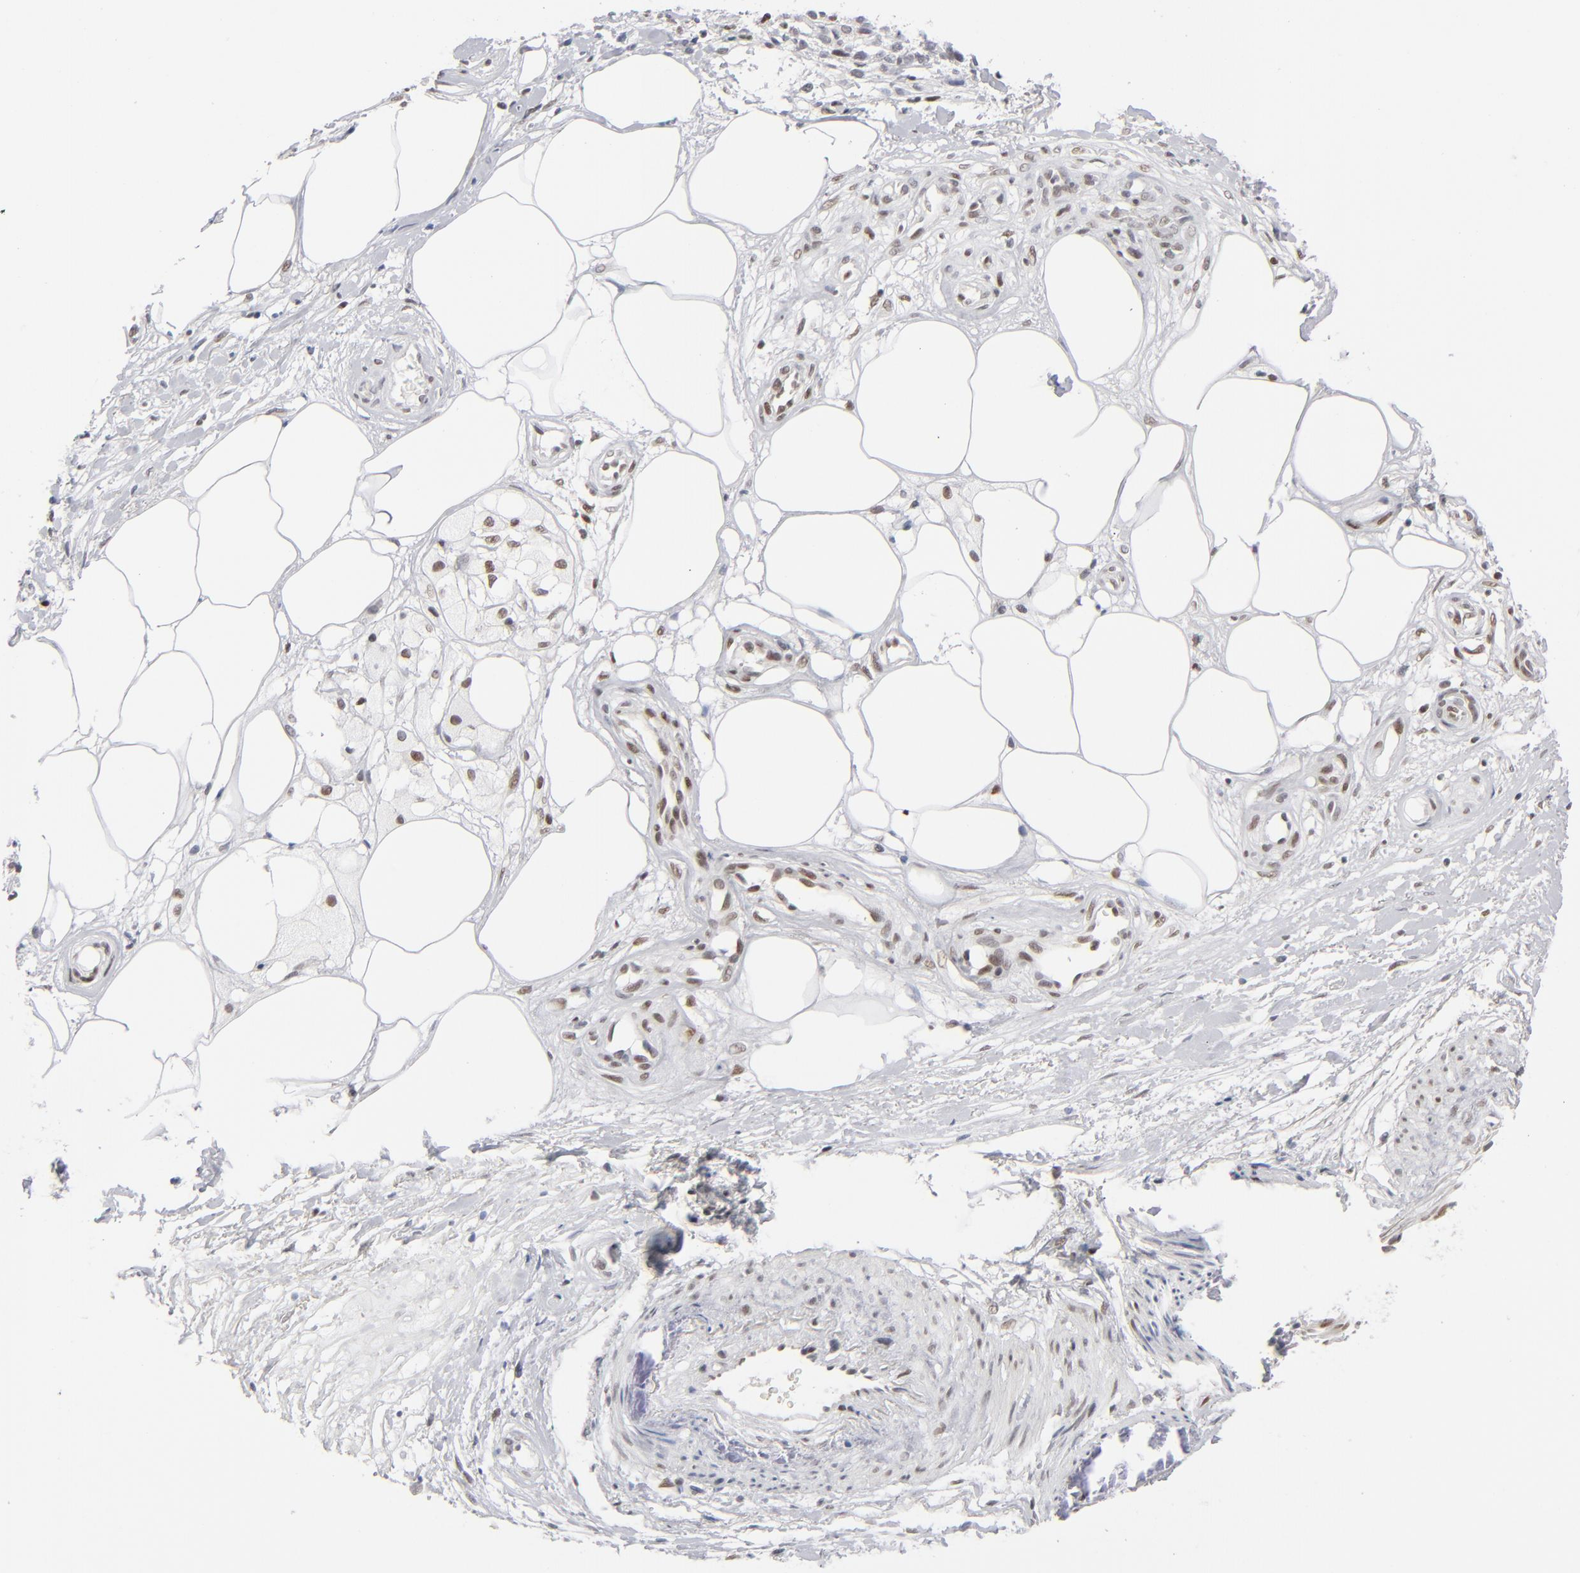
{"staining": {"intensity": "weak", "quantity": "25%-75%", "location": "nuclear"}, "tissue": "melanoma", "cell_type": "Tumor cells", "image_type": "cancer", "snomed": [{"axis": "morphology", "description": "Malignant melanoma, NOS"}, {"axis": "topography", "description": "Skin"}], "caption": "Brown immunohistochemical staining in human malignant melanoma reveals weak nuclear staining in about 25%-75% of tumor cells. The protein is shown in brown color, while the nuclei are stained blue.", "gene": "IRF9", "patient": {"sex": "female", "age": 85}}